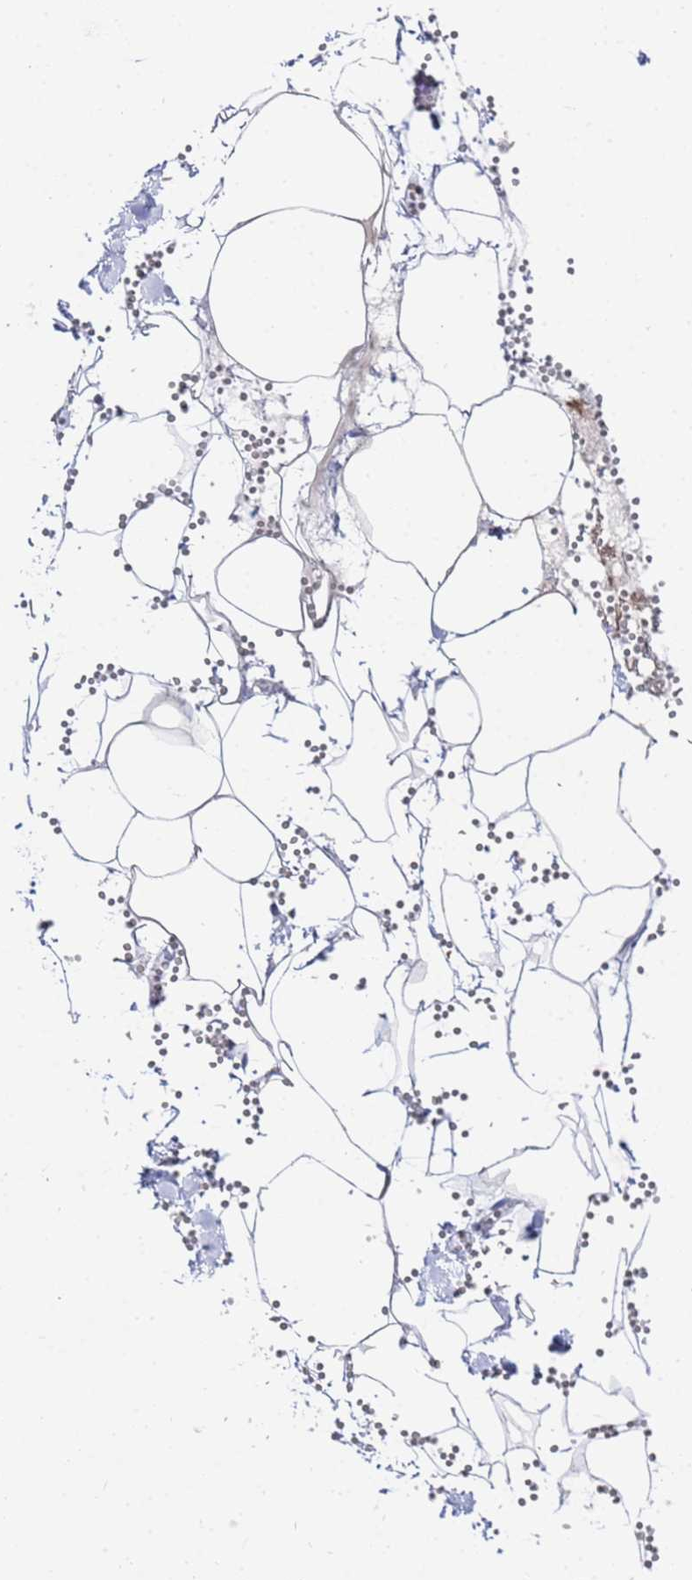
{"staining": {"intensity": "negative", "quantity": "none", "location": "none"}, "tissue": "adipose tissue", "cell_type": "Adipocytes", "image_type": "normal", "snomed": [{"axis": "morphology", "description": "Normal tissue, NOS"}, {"axis": "topography", "description": "Gallbladder"}, {"axis": "topography", "description": "Peripheral nerve tissue"}], "caption": "Adipocytes are negative for brown protein staining in unremarkable adipose tissue. The staining is performed using DAB (3,3'-diaminobenzidine) brown chromogen with nuclei counter-stained in using hematoxylin.", "gene": "ZNF26", "patient": {"sex": "male", "age": 38}}